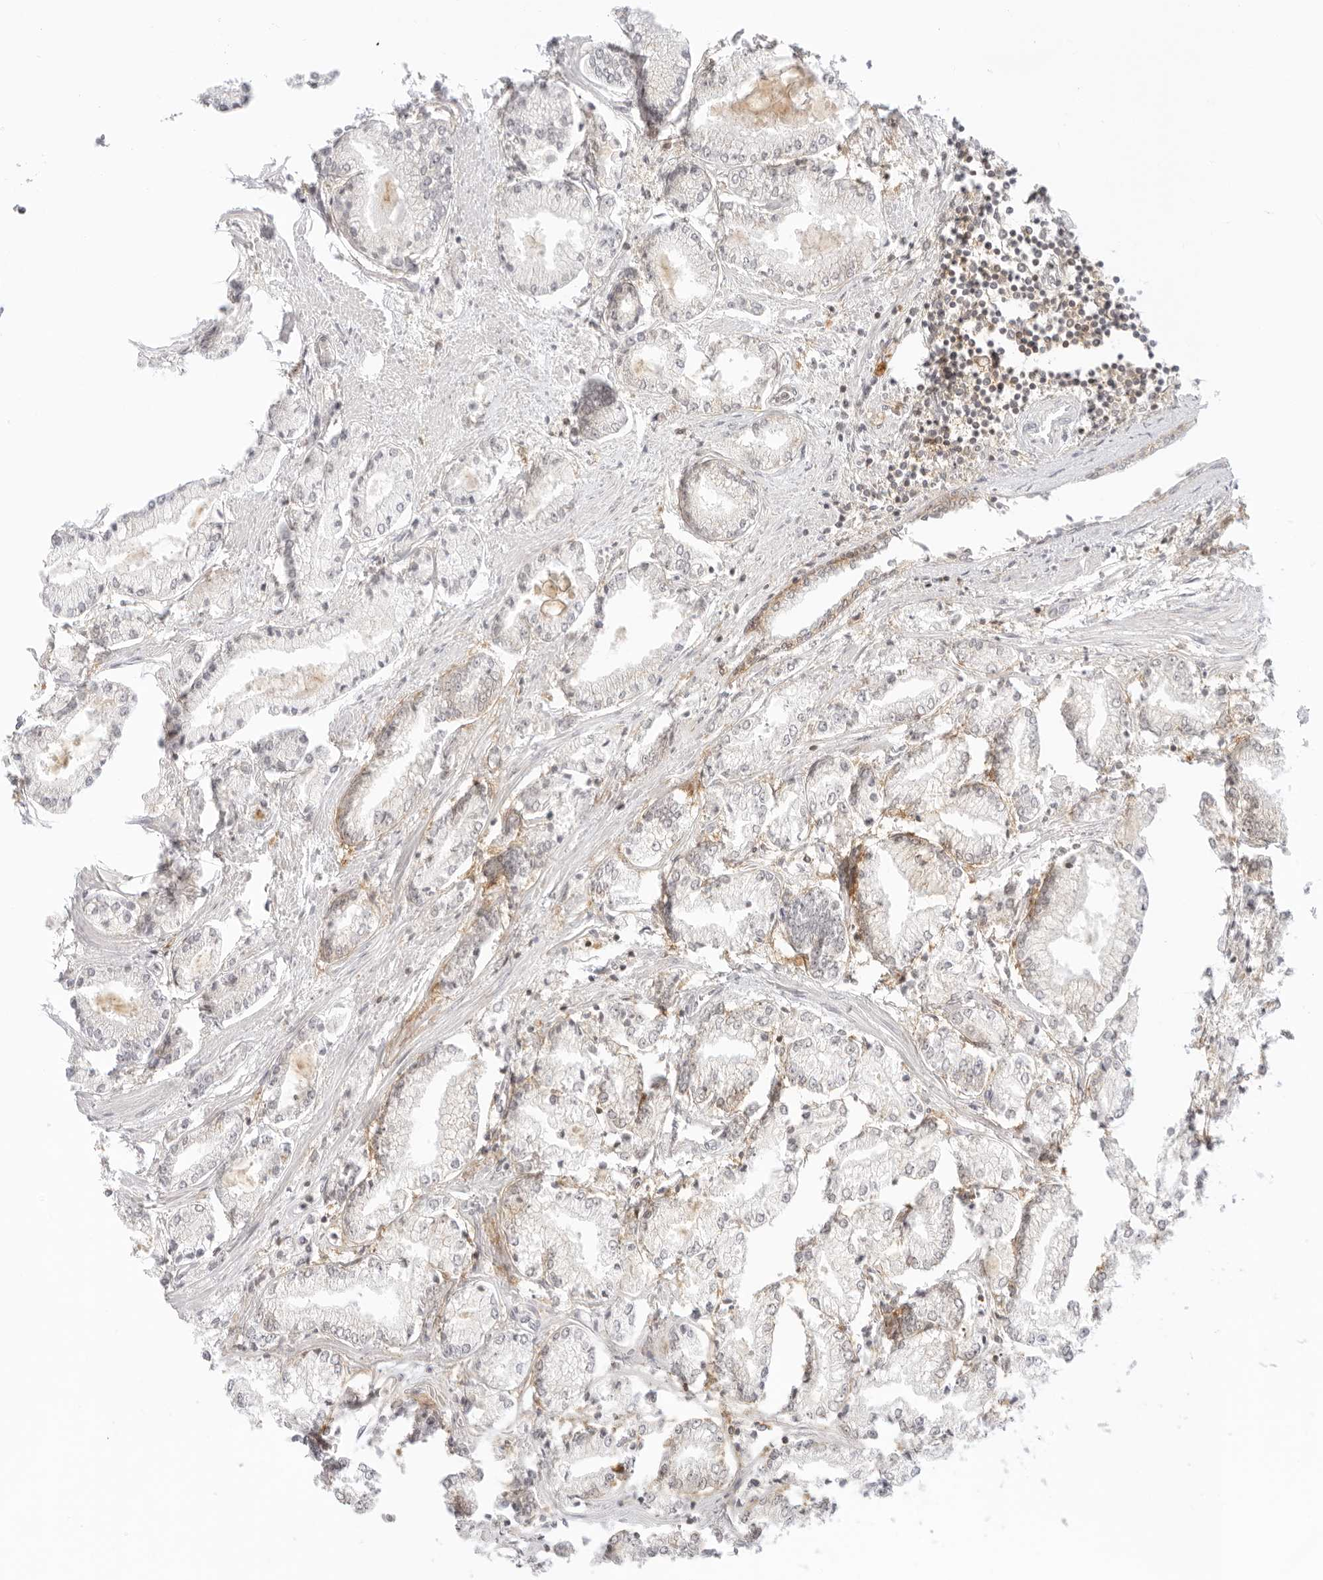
{"staining": {"intensity": "negative", "quantity": "none", "location": "none"}, "tissue": "prostate cancer", "cell_type": "Tumor cells", "image_type": "cancer", "snomed": [{"axis": "morphology", "description": "Adenocarcinoma, Low grade"}, {"axis": "topography", "description": "Prostate"}], "caption": "Immunohistochemistry of human prostate cancer reveals no expression in tumor cells. (Stains: DAB (3,3'-diaminobenzidine) immunohistochemistry (IHC) with hematoxylin counter stain, Microscopy: brightfield microscopy at high magnification).", "gene": "TNFRSF14", "patient": {"sex": "male", "age": 52}}